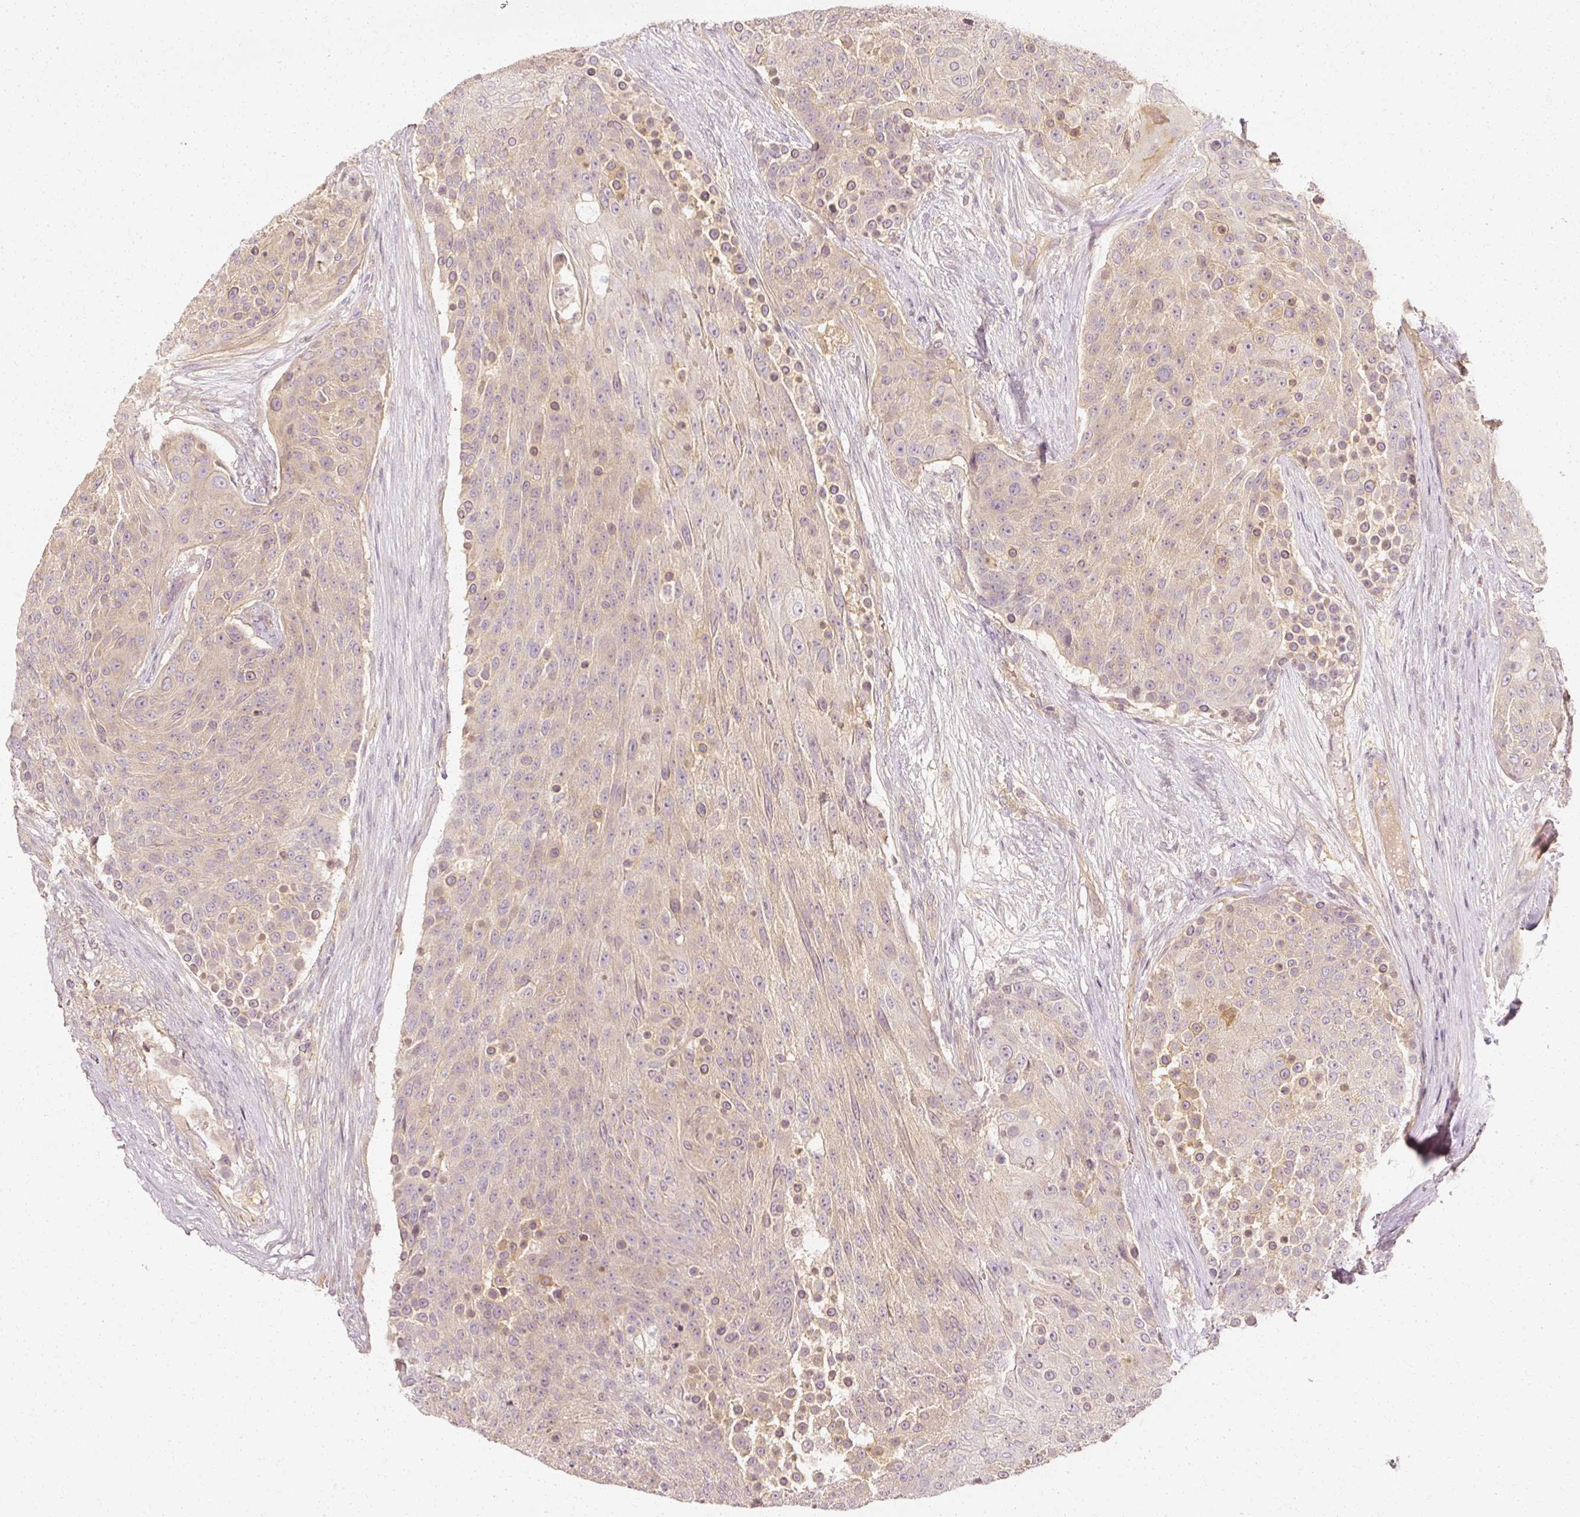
{"staining": {"intensity": "weak", "quantity": "25%-75%", "location": "cytoplasmic/membranous"}, "tissue": "urothelial cancer", "cell_type": "Tumor cells", "image_type": "cancer", "snomed": [{"axis": "morphology", "description": "Urothelial carcinoma, High grade"}, {"axis": "topography", "description": "Urinary bladder"}], "caption": "Urothelial carcinoma (high-grade) stained with DAB (3,3'-diaminobenzidine) immunohistochemistry (IHC) shows low levels of weak cytoplasmic/membranous staining in about 25%-75% of tumor cells.", "gene": "GNAQ", "patient": {"sex": "female", "age": 63}}